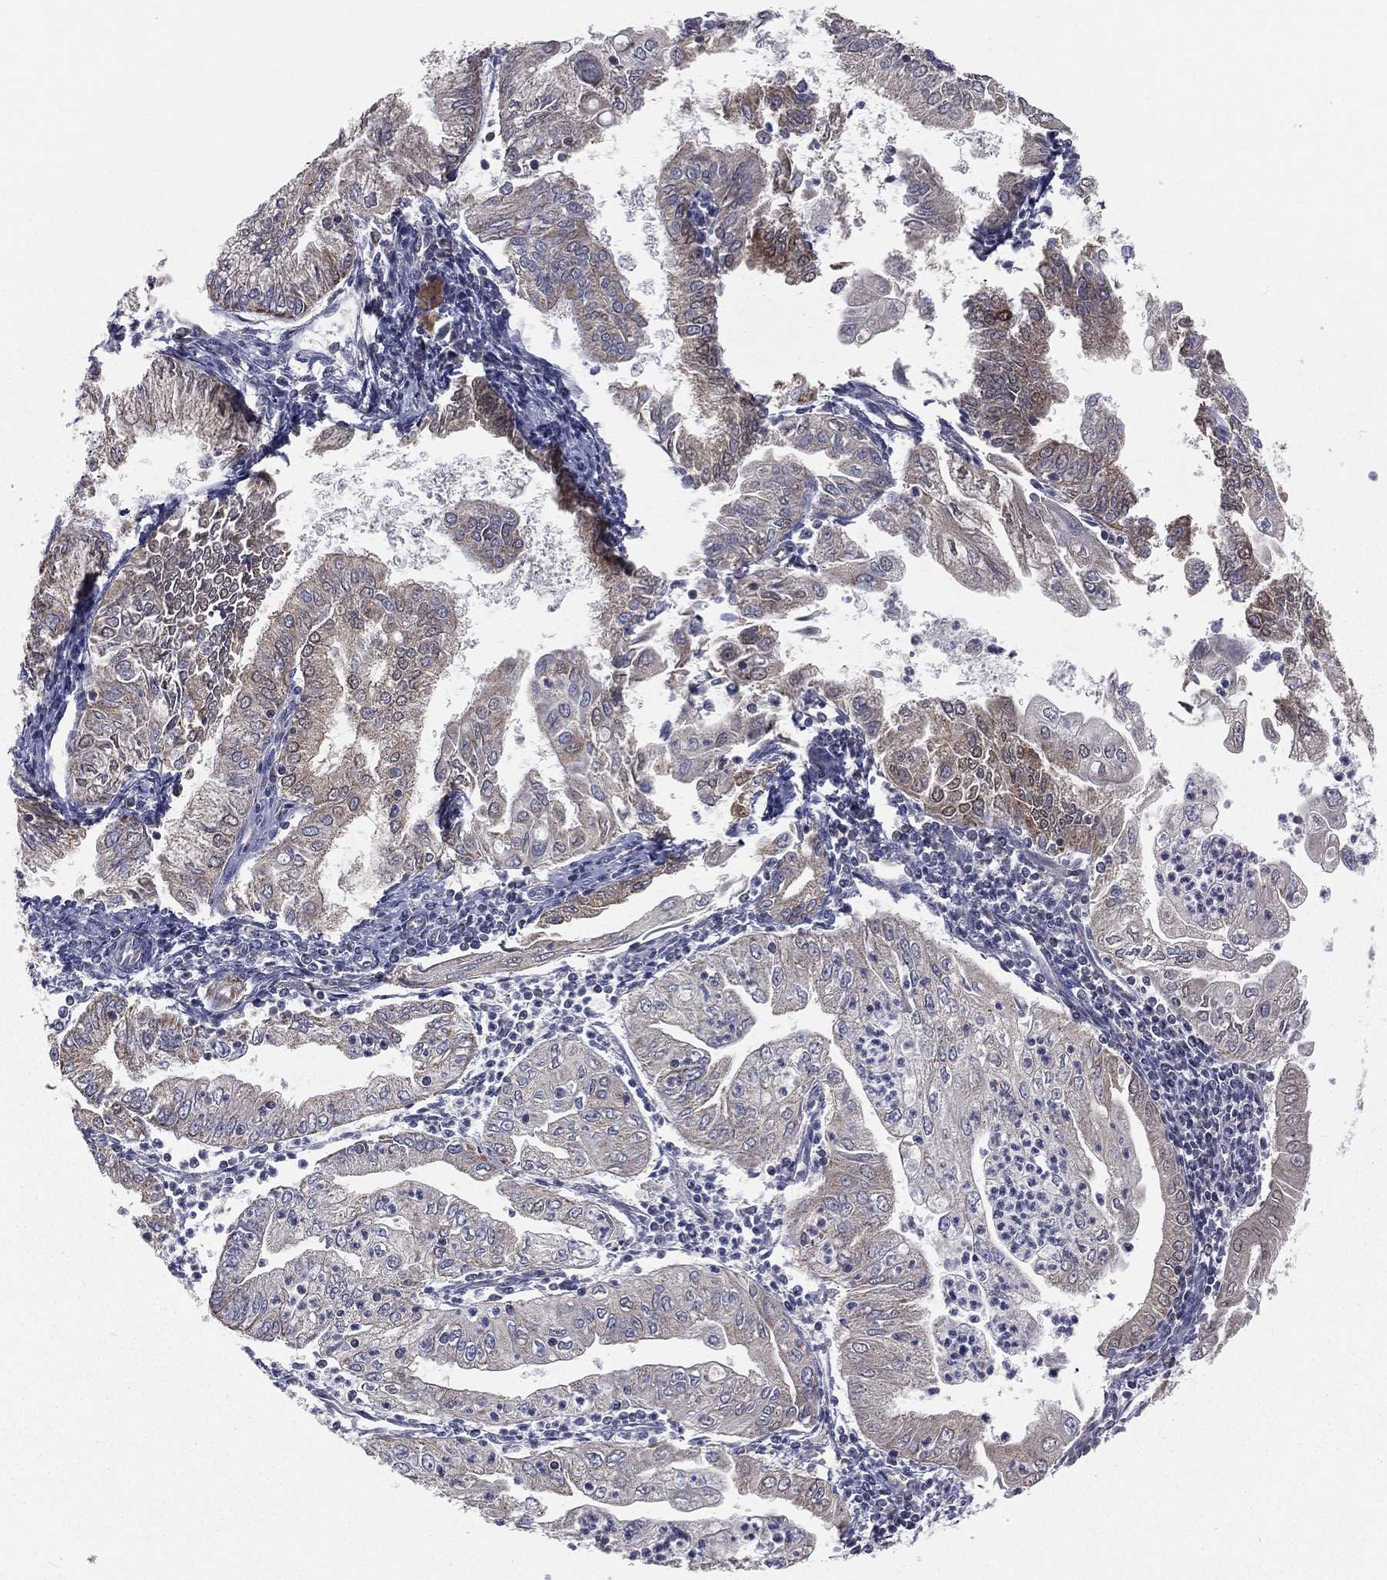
{"staining": {"intensity": "negative", "quantity": "none", "location": "none"}, "tissue": "endometrial cancer", "cell_type": "Tumor cells", "image_type": "cancer", "snomed": [{"axis": "morphology", "description": "Adenocarcinoma, NOS"}, {"axis": "topography", "description": "Endometrium"}], "caption": "Tumor cells show no significant protein staining in endometrial cancer (adenocarcinoma).", "gene": "HADH", "patient": {"sex": "female", "age": 56}}